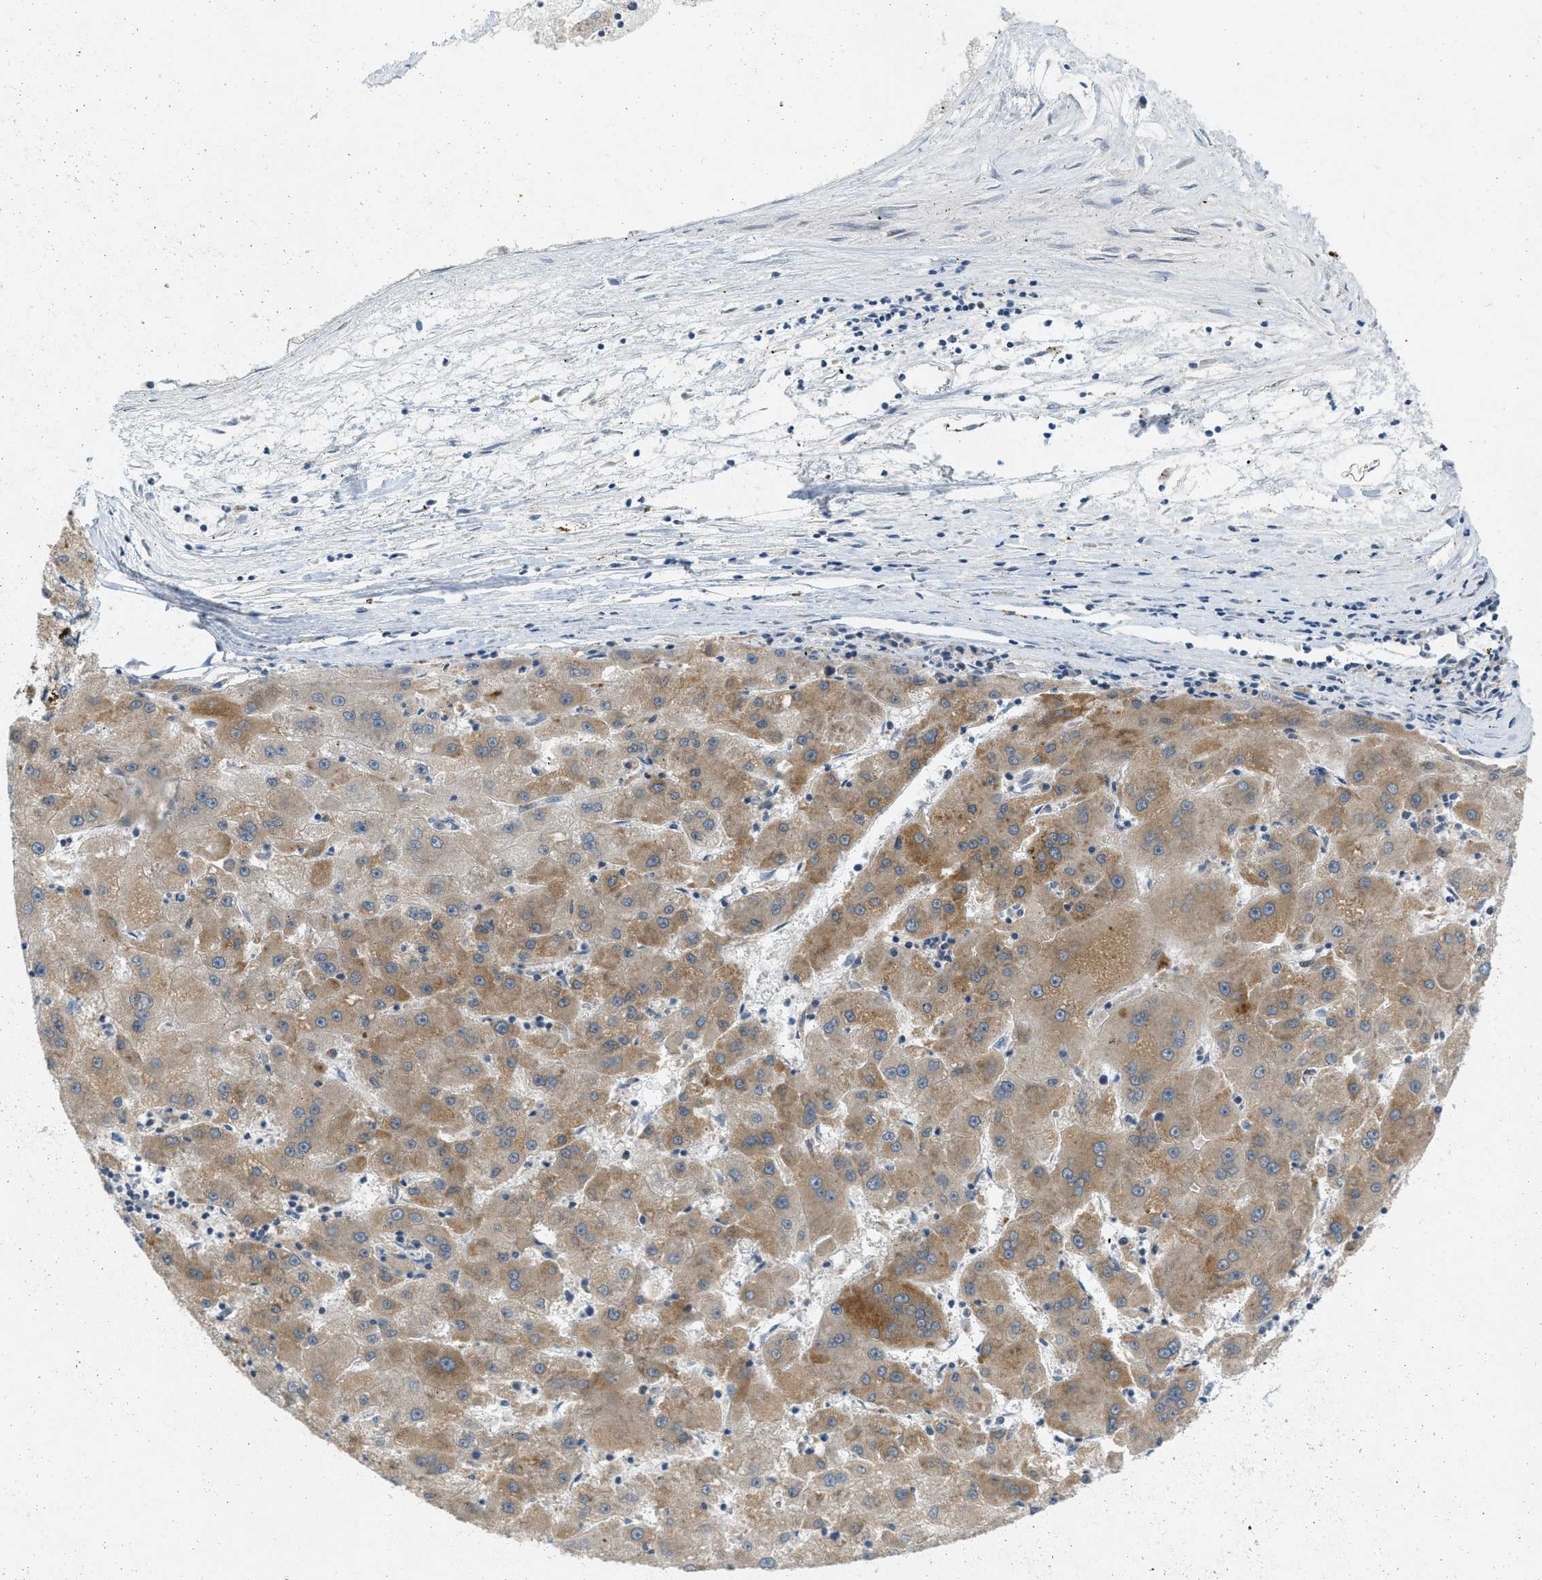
{"staining": {"intensity": "moderate", "quantity": ">75%", "location": "cytoplasmic/membranous"}, "tissue": "liver cancer", "cell_type": "Tumor cells", "image_type": "cancer", "snomed": [{"axis": "morphology", "description": "Carcinoma, Hepatocellular, NOS"}, {"axis": "topography", "description": "Liver"}], "caption": "An image of hepatocellular carcinoma (liver) stained for a protein demonstrates moderate cytoplasmic/membranous brown staining in tumor cells. Immunohistochemistry stains the protein of interest in brown and the nuclei are stained blue.", "gene": "SIGMAR1", "patient": {"sex": "male", "age": 72}}